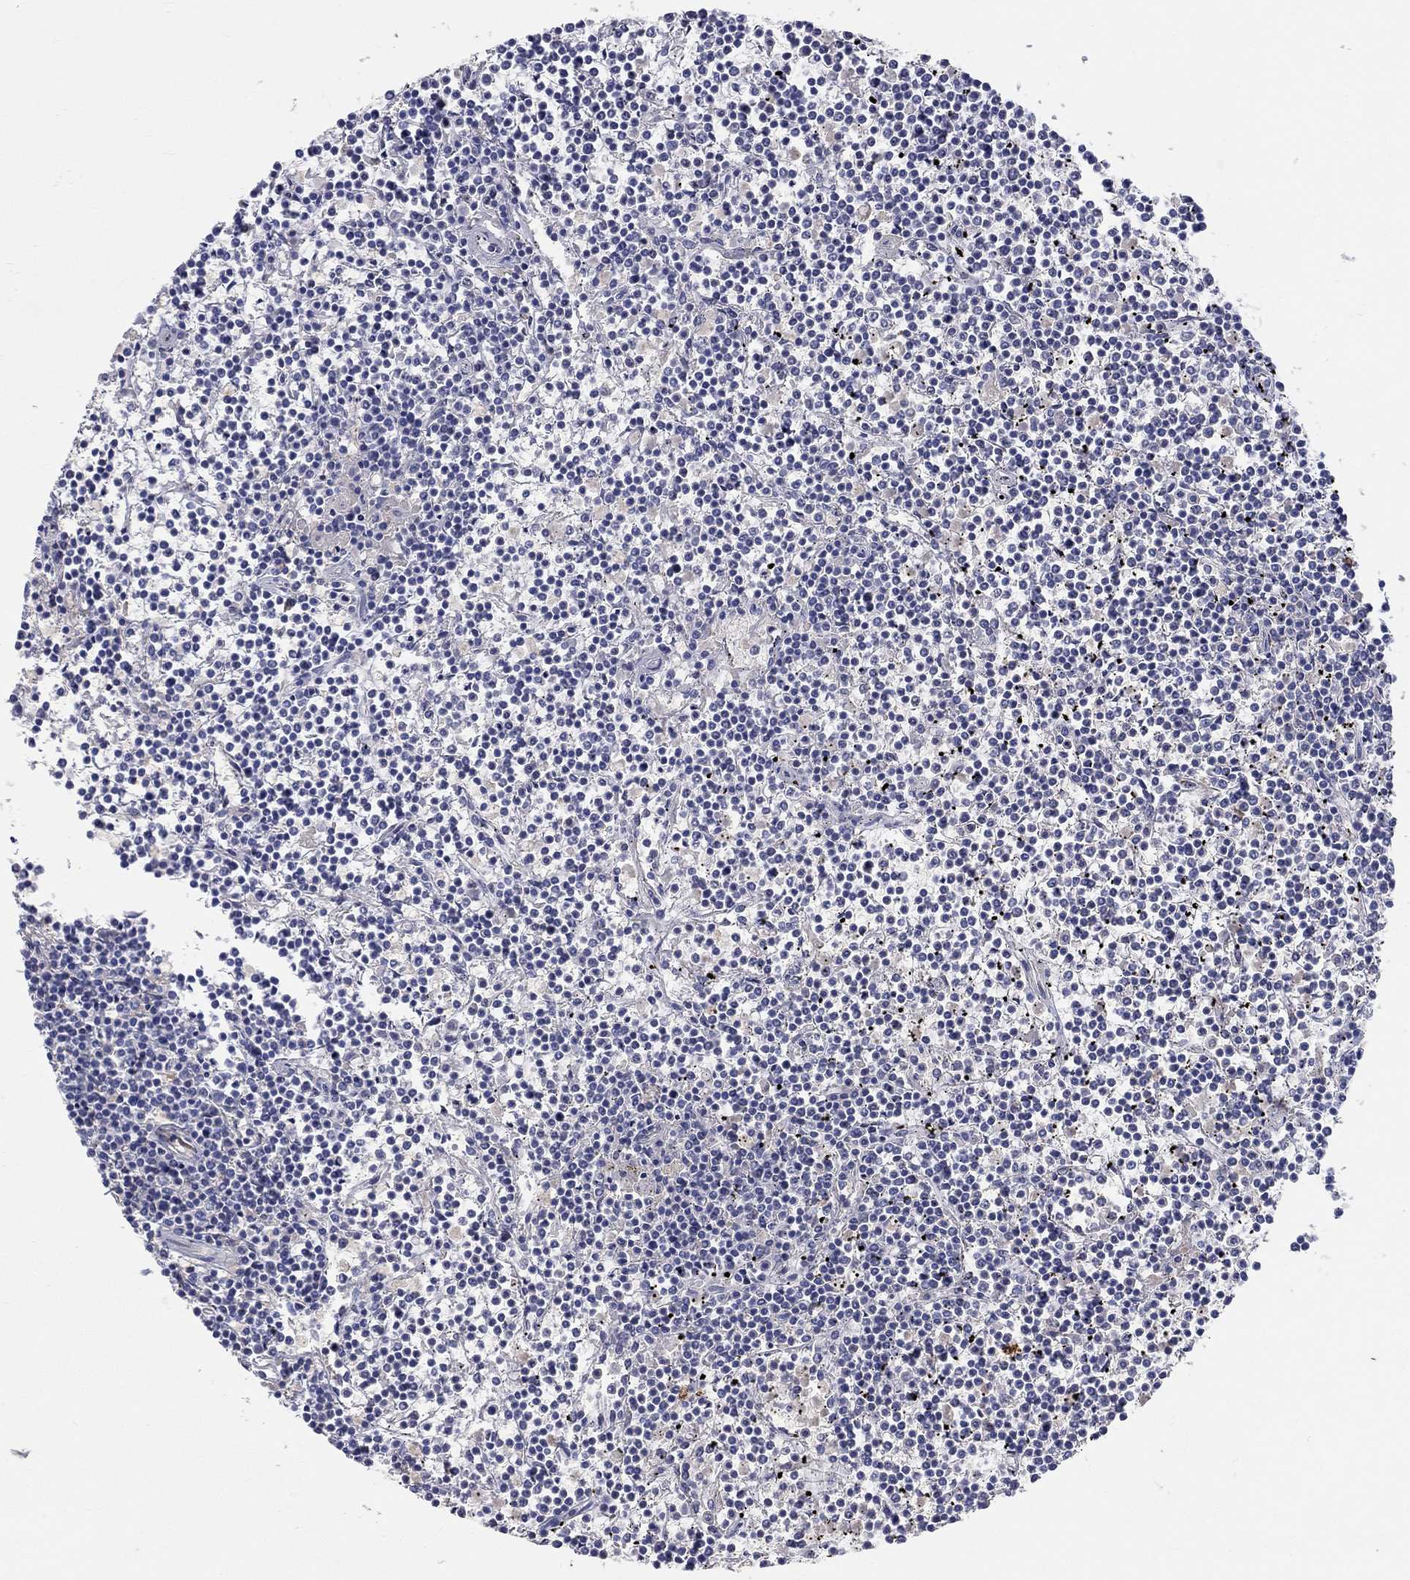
{"staining": {"intensity": "negative", "quantity": "none", "location": "none"}, "tissue": "lymphoma", "cell_type": "Tumor cells", "image_type": "cancer", "snomed": [{"axis": "morphology", "description": "Malignant lymphoma, non-Hodgkin's type, Low grade"}, {"axis": "topography", "description": "Spleen"}], "caption": "Protein analysis of malignant lymphoma, non-Hodgkin's type (low-grade) exhibits no significant staining in tumor cells. The staining was performed using DAB (3,3'-diaminobenzidine) to visualize the protein expression in brown, while the nuclei were stained in blue with hematoxylin (Magnification: 20x).", "gene": "FGF2", "patient": {"sex": "female", "age": 19}}